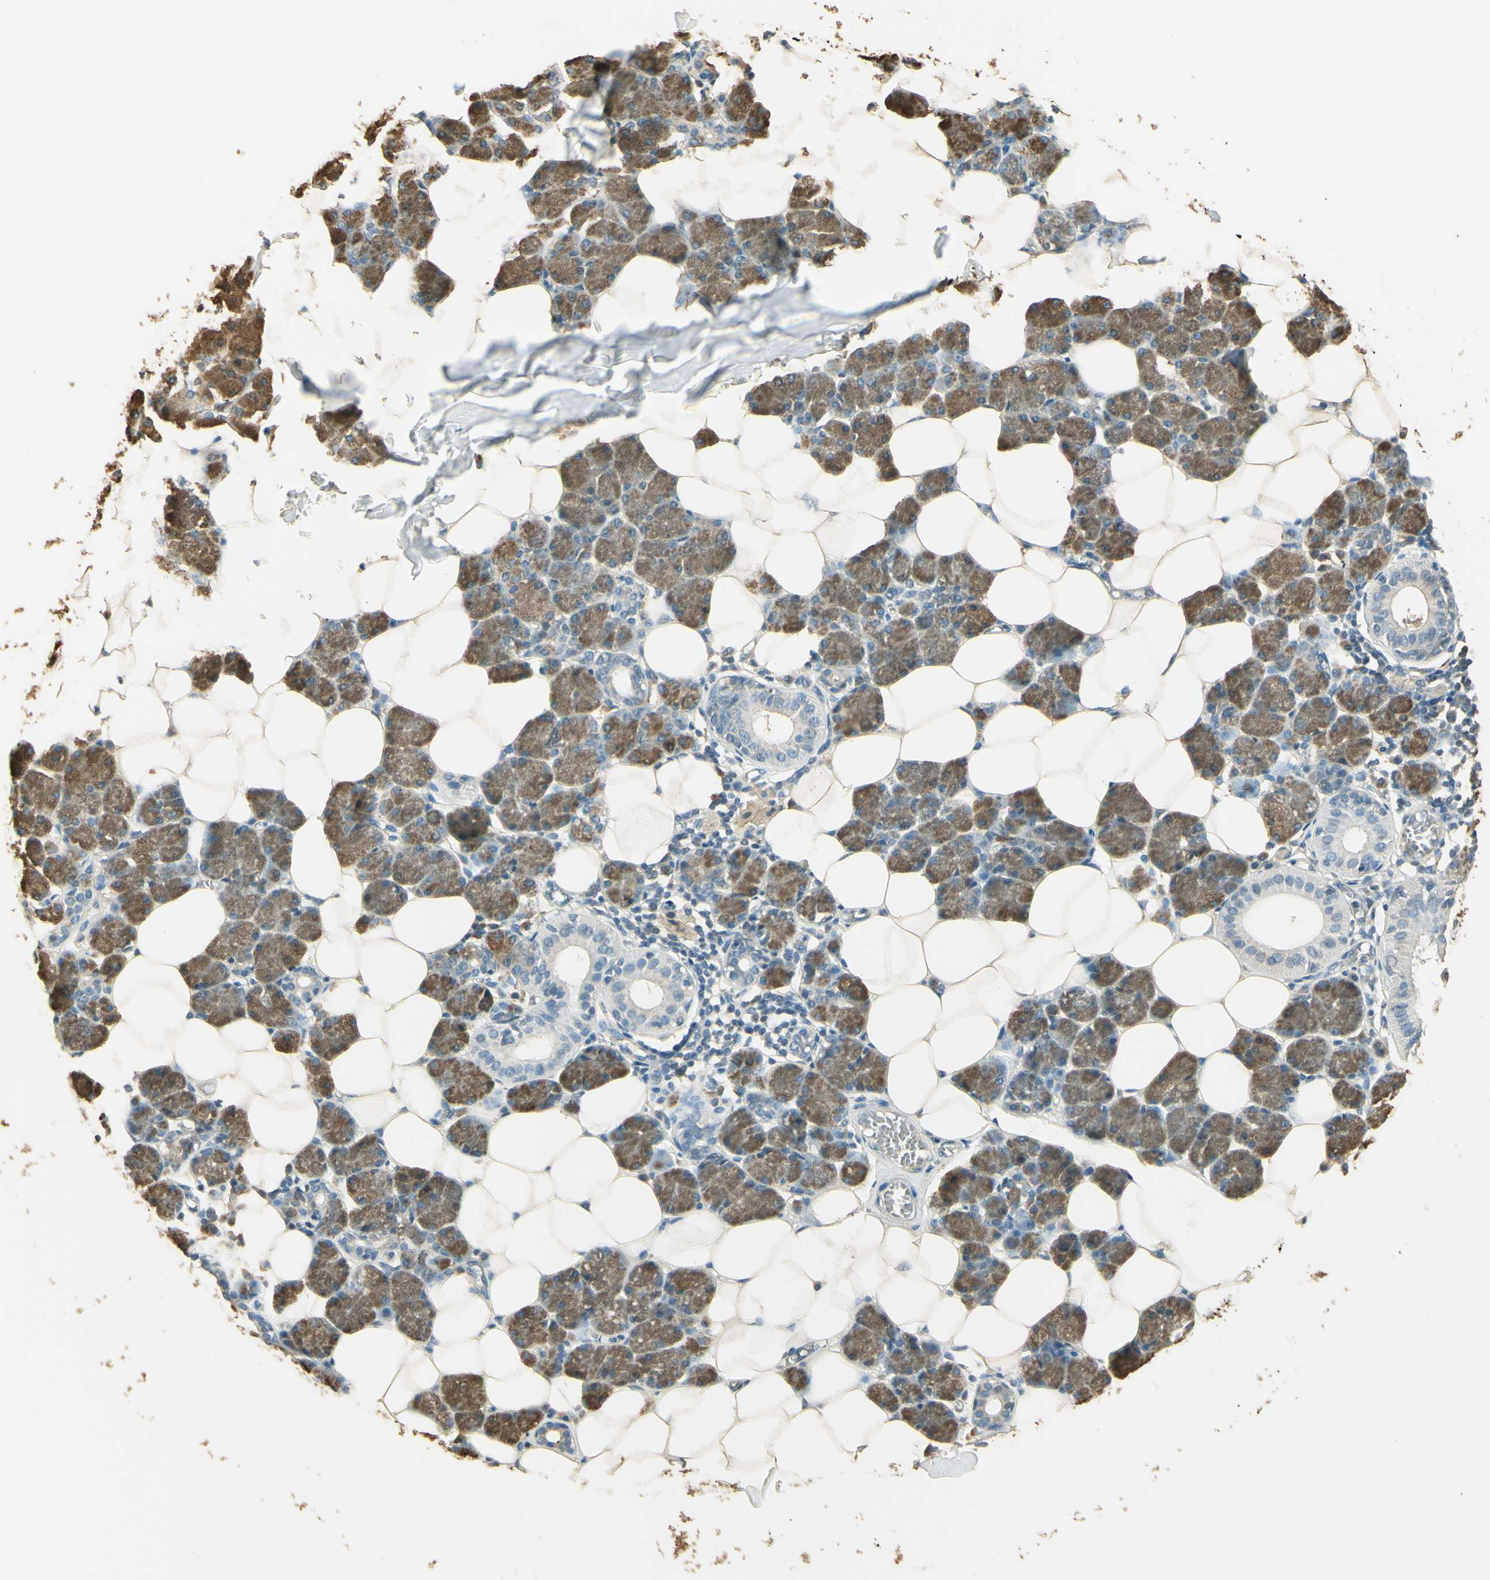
{"staining": {"intensity": "moderate", "quantity": "25%-75%", "location": "cytoplasmic/membranous"}, "tissue": "salivary gland", "cell_type": "Glandular cells", "image_type": "normal", "snomed": [{"axis": "morphology", "description": "Normal tissue, NOS"}, {"axis": "morphology", "description": "Adenoma, NOS"}, {"axis": "topography", "description": "Salivary gland"}], "caption": "Salivary gland stained with a protein marker demonstrates moderate staining in glandular cells.", "gene": "UXS1", "patient": {"sex": "female", "age": 32}}